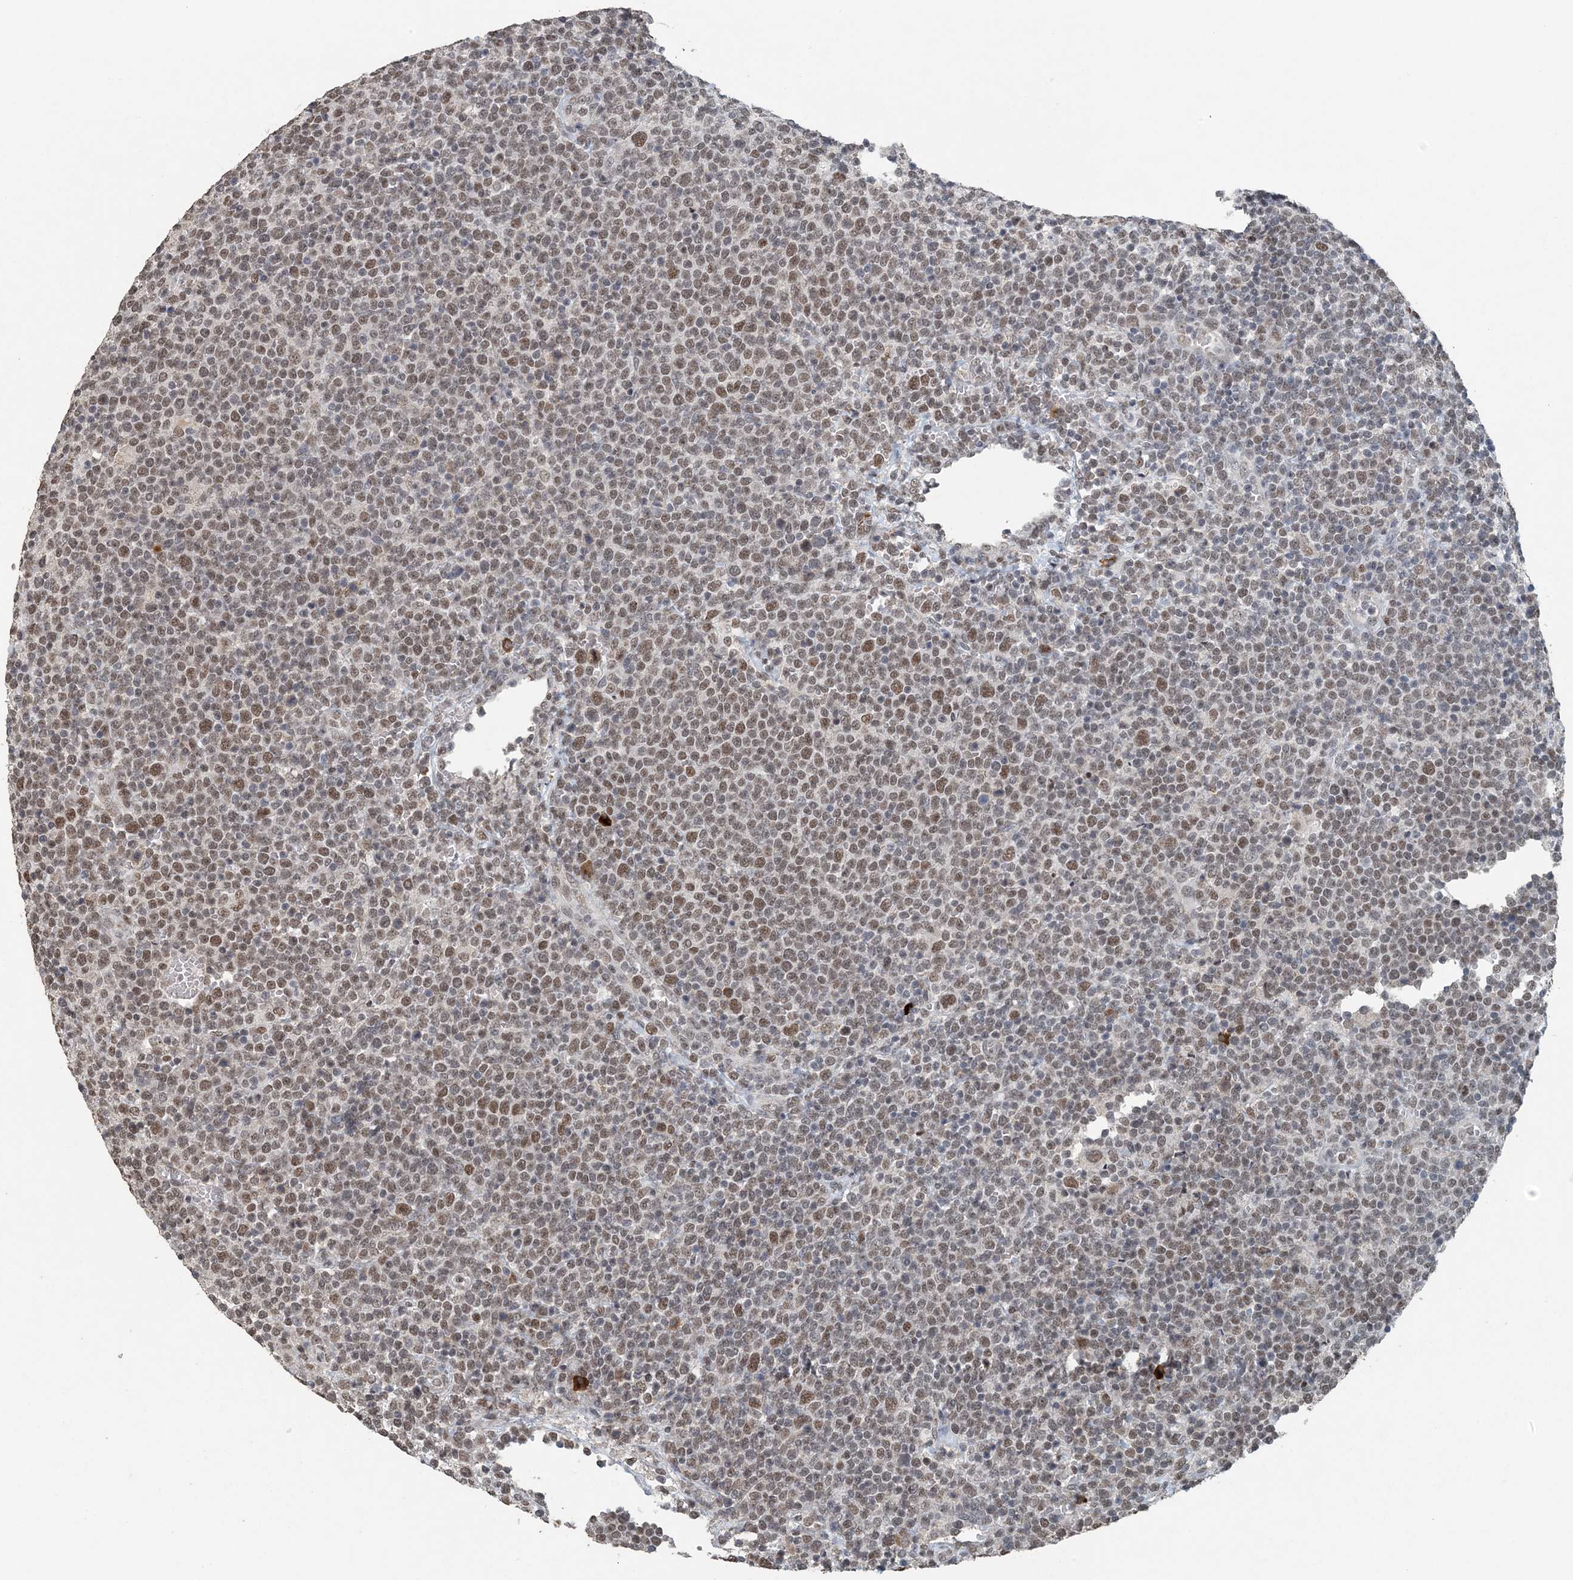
{"staining": {"intensity": "moderate", "quantity": "25%-75%", "location": "nuclear"}, "tissue": "lymphoma", "cell_type": "Tumor cells", "image_type": "cancer", "snomed": [{"axis": "morphology", "description": "Malignant lymphoma, non-Hodgkin's type, High grade"}, {"axis": "topography", "description": "Lymph node"}], "caption": "Protein expression analysis of malignant lymphoma, non-Hodgkin's type (high-grade) exhibits moderate nuclear expression in about 25%-75% of tumor cells.", "gene": "MBD2", "patient": {"sex": "male", "age": 61}}